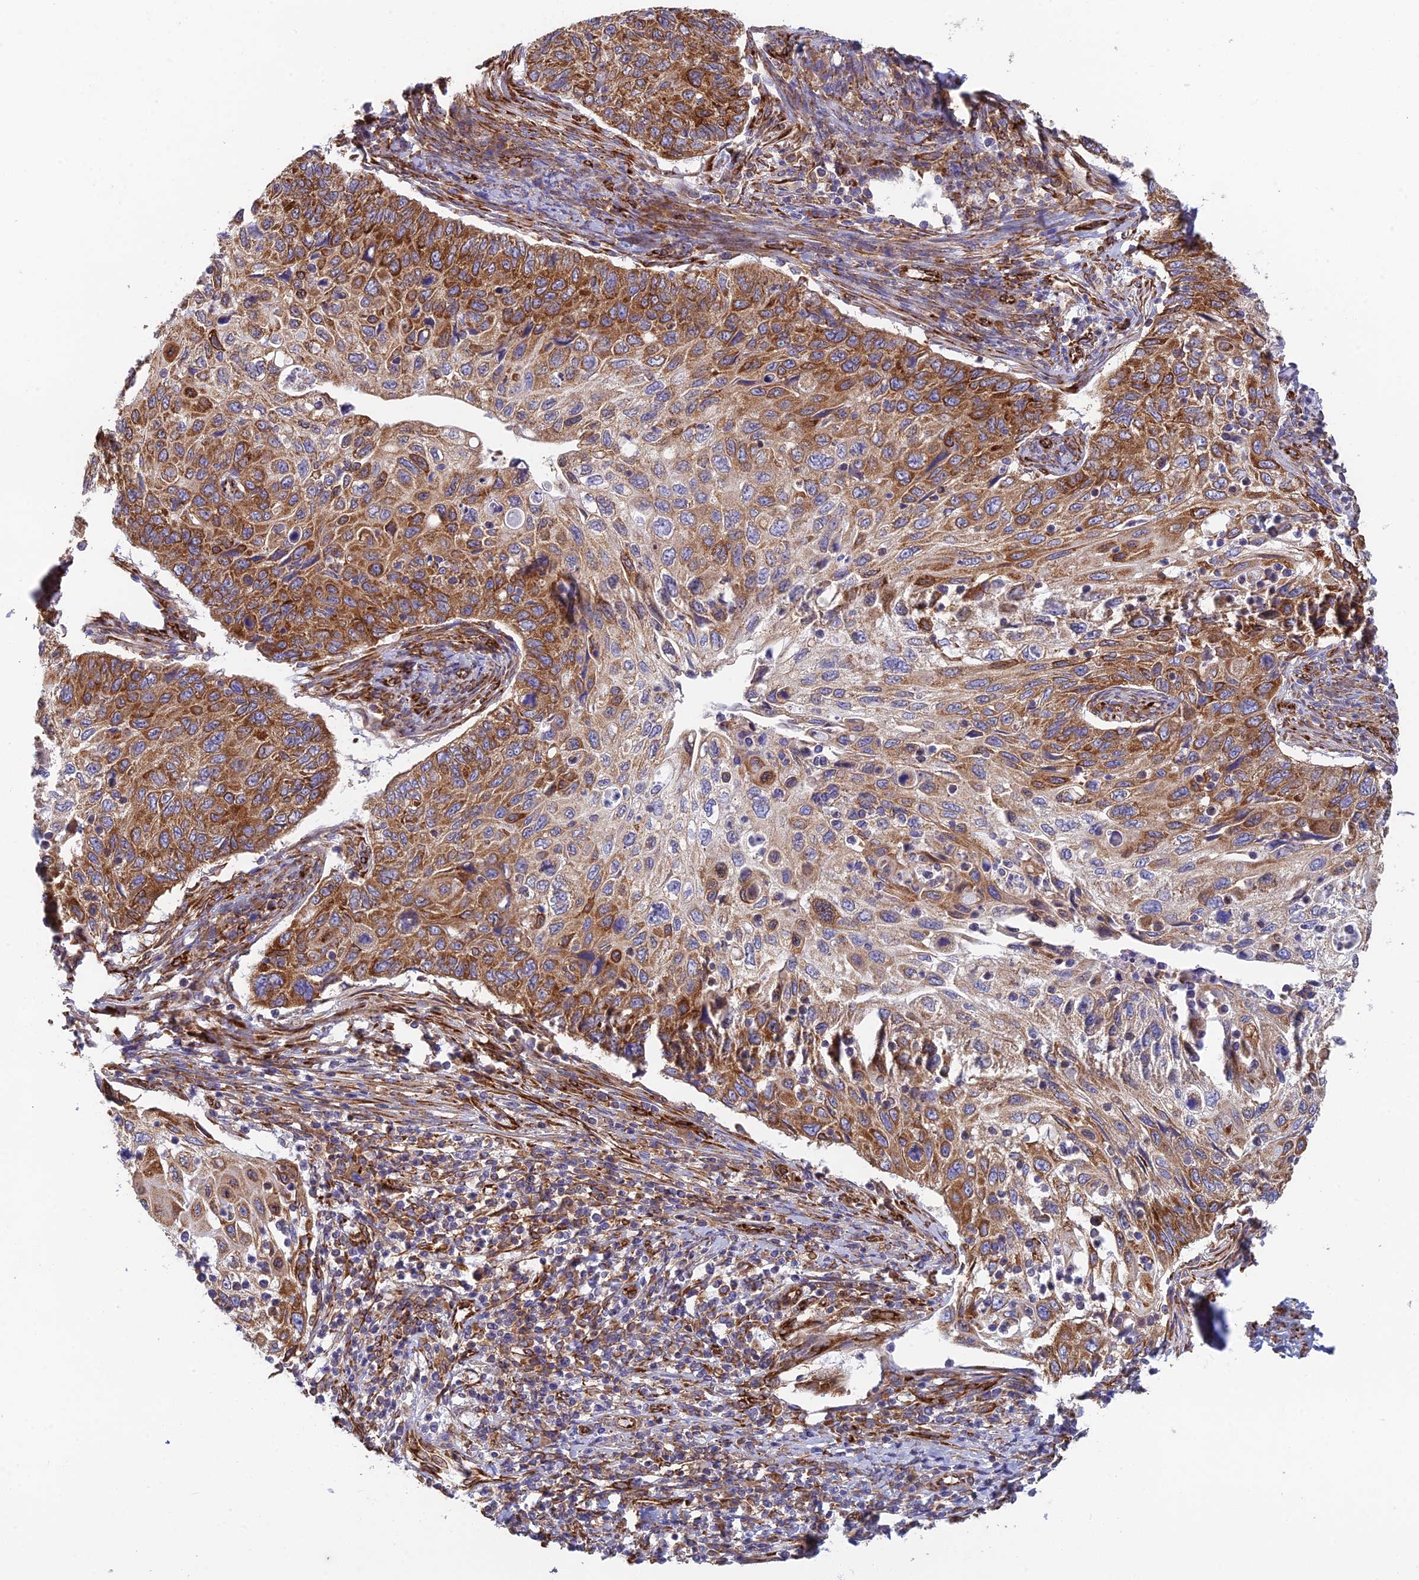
{"staining": {"intensity": "moderate", "quantity": ">75%", "location": "cytoplasmic/membranous"}, "tissue": "cervical cancer", "cell_type": "Tumor cells", "image_type": "cancer", "snomed": [{"axis": "morphology", "description": "Squamous cell carcinoma, NOS"}, {"axis": "topography", "description": "Cervix"}], "caption": "This is an image of immunohistochemistry (IHC) staining of squamous cell carcinoma (cervical), which shows moderate positivity in the cytoplasmic/membranous of tumor cells.", "gene": "CCDC69", "patient": {"sex": "female", "age": 70}}